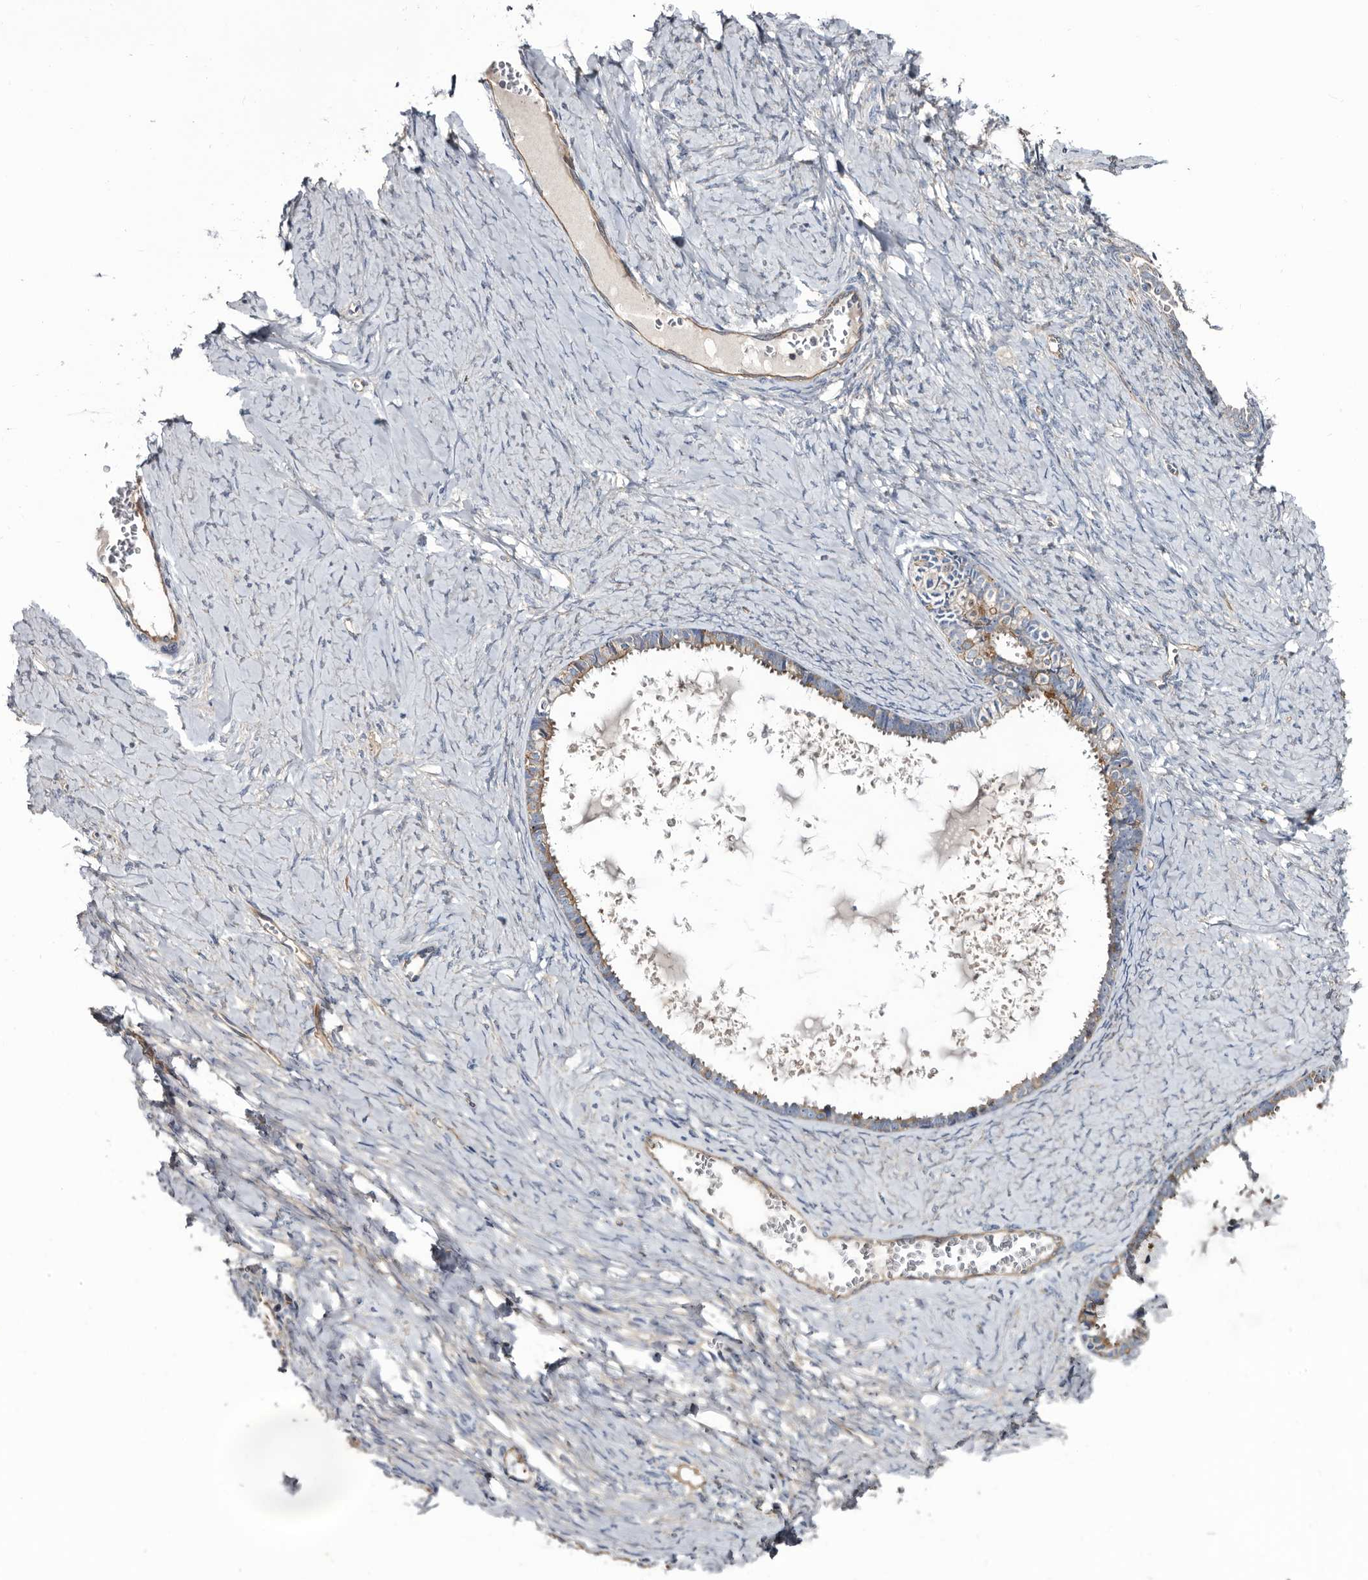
{"staining": {"intensity": "moderate", "quantity": "25%-75%", "location": "cytoplasmic/membranous"}, "tissue": "ovarian cancer", "cell_type": "Tumor cells", "image_type": "cancer", "snomed": [{"axis": "morphology", "description": "Cystadenocarcinoma, serous, NOS"}, {"axis": "topography", "description": "Ovary"}], "caption": "A brown stain highlights moderate cytoplasmic/membranous positivity of a protein in human ovarian serous cystadenocarcinoma tumor cells.", "gene": "TSPAN17", "patient": {"sex": "female", "age": 79}}